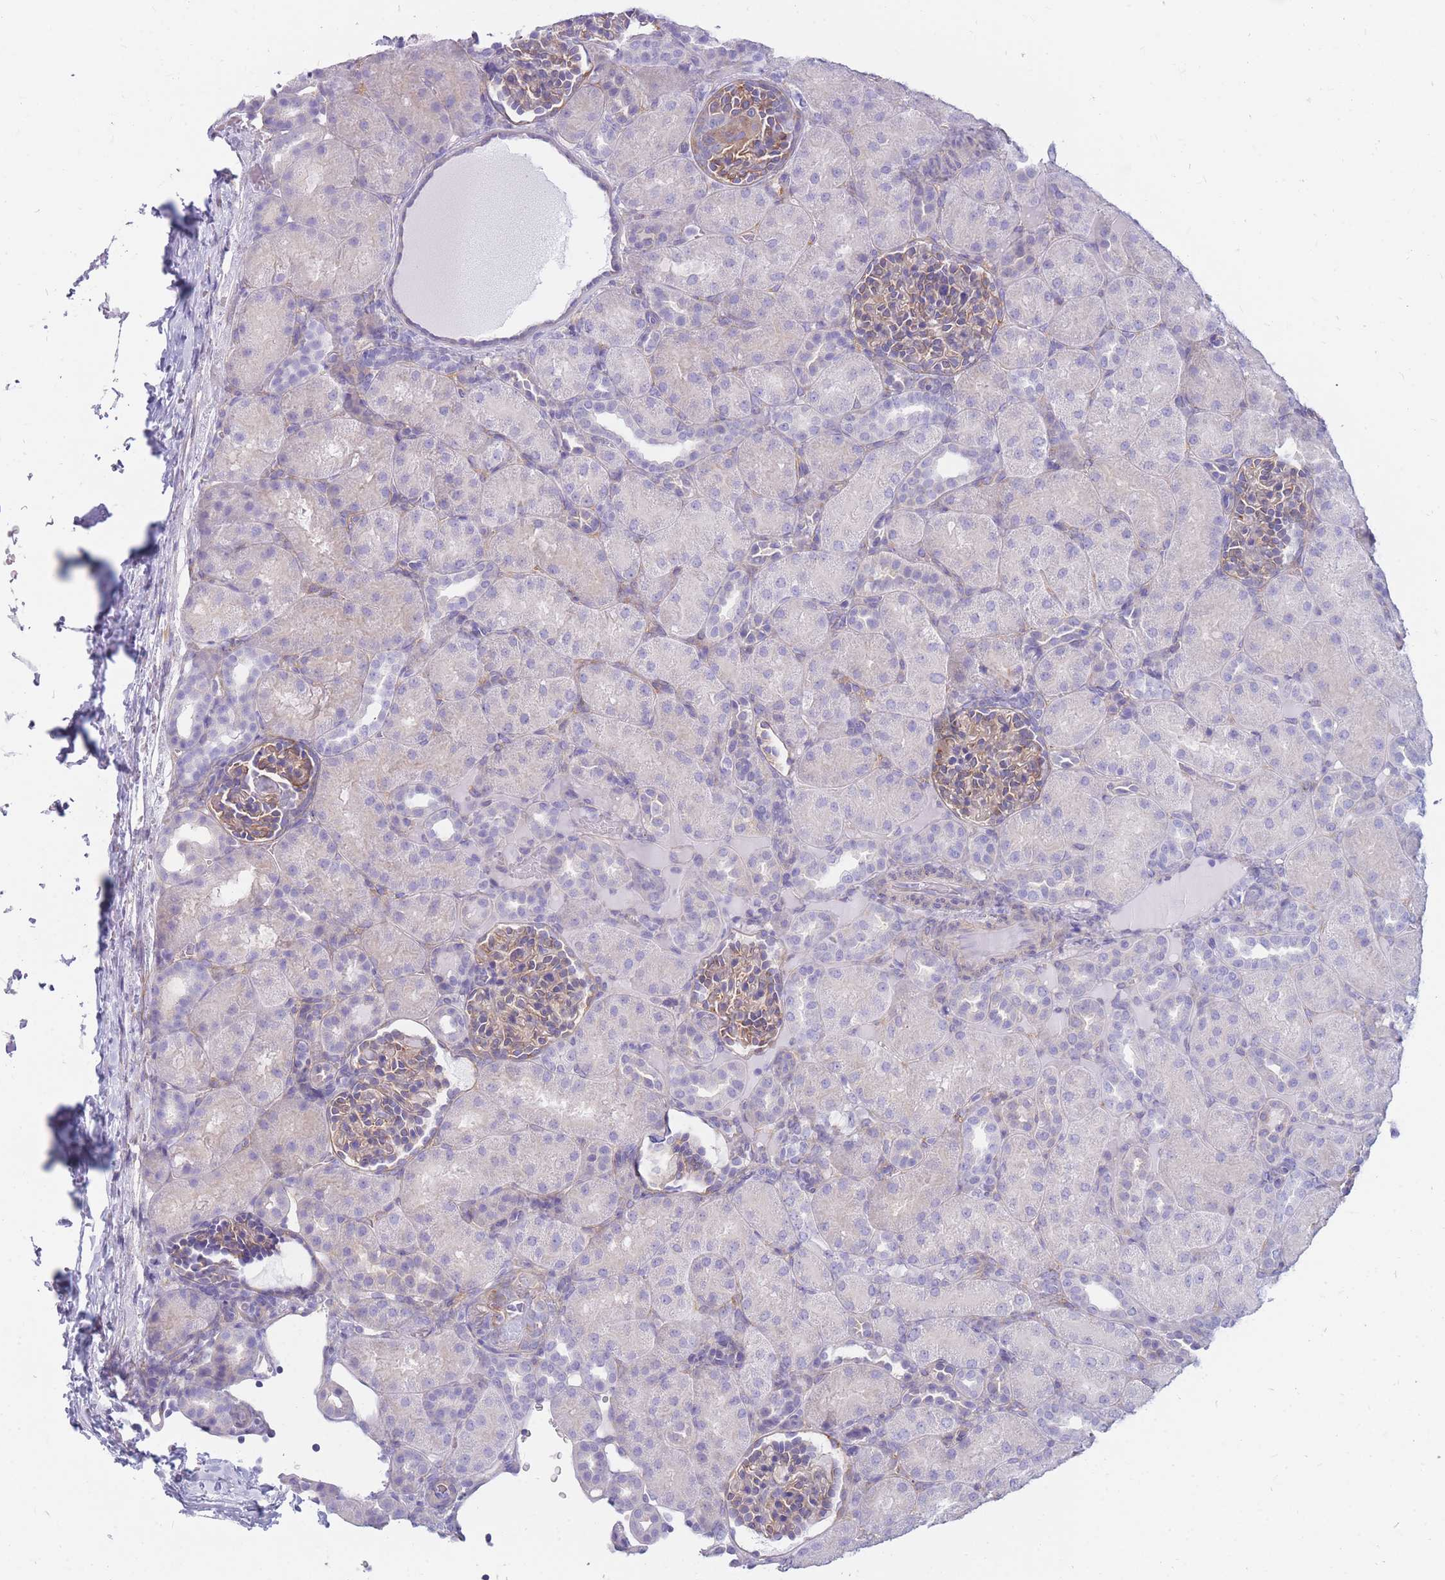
{"staining": {"intensity": "moderate", "quantity": "<25%", "location": "cytoplasmic/membranous"}, "tissue": "kidney", "cell_type": "Cells in glomeruli", "image_type": "normal", "snomed": [{"axis": "morphology", "description": "Normal tissue, NOS"}, {"axis": "topography", "description": "Kidney"}], "caption": "The photomicrograph shows a brown stain indicating the presence of a protein in the cytoplasmic/membranous of cells in glomeruli in kidney.", "gene": "MTSS2", "patient": {"sex": "male", "age": 1}}